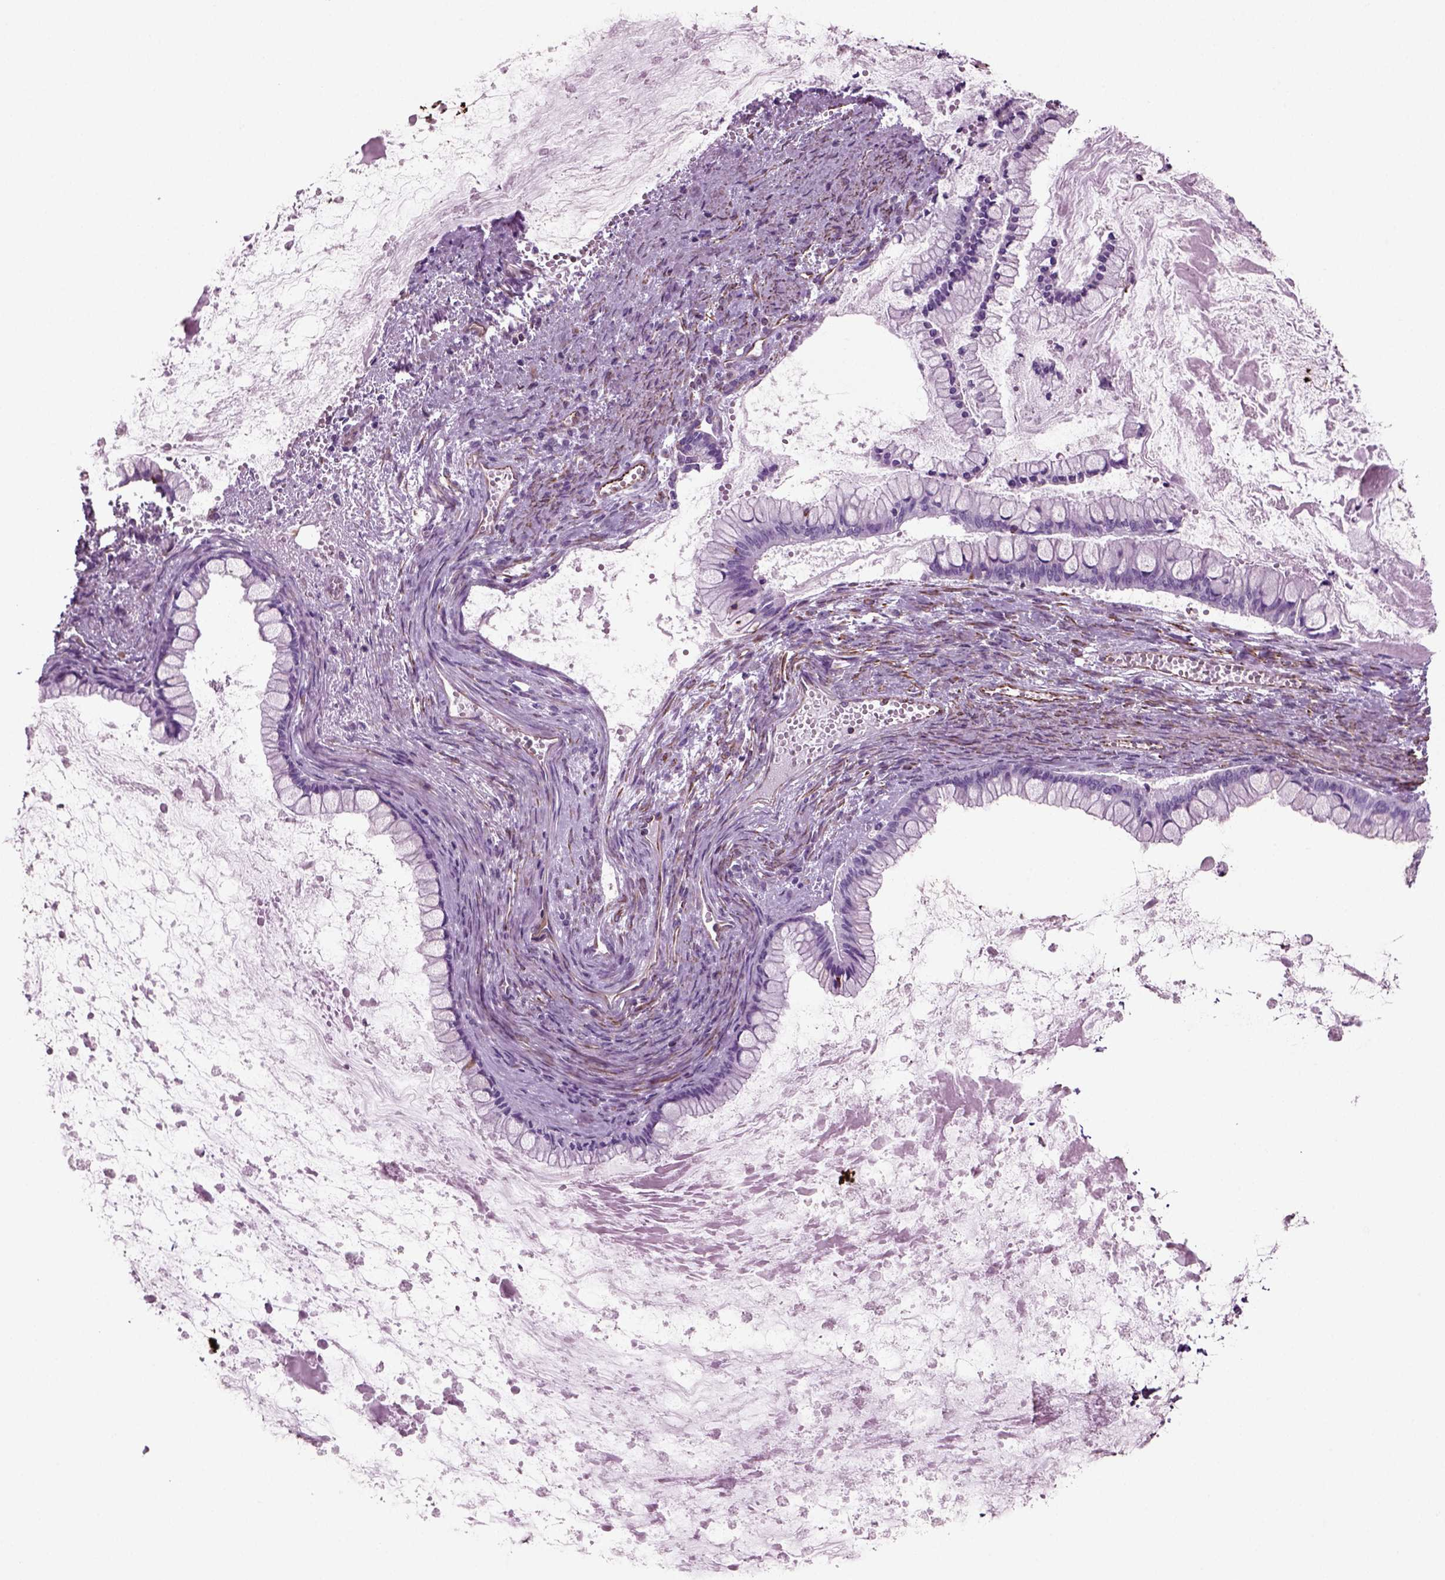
{"staining": {"intensity": "negative", "quantity": "none", "location": "none"}, "tissue": "ovarian cancer", "cell_type": "Tumor cells", "image_type": "cancer", "snomed": [{"axis": "morphology", "description": "Cystadenocarcinoma, mucinous, NOS"}, {"axis": "topography", "description": "Ovary"}], "caption": "Ovarian cancer was stained to show a protein in brown. There is no significant staining in tumor cells. (Stains: DAB (3,3'-diaminobenzidine) IHC with hematoxylin counter stain, Microscopy: brightfield microscopy at high magnification).", "gene": "ACER3", "patient": {"sex": "female", "age": 67}}